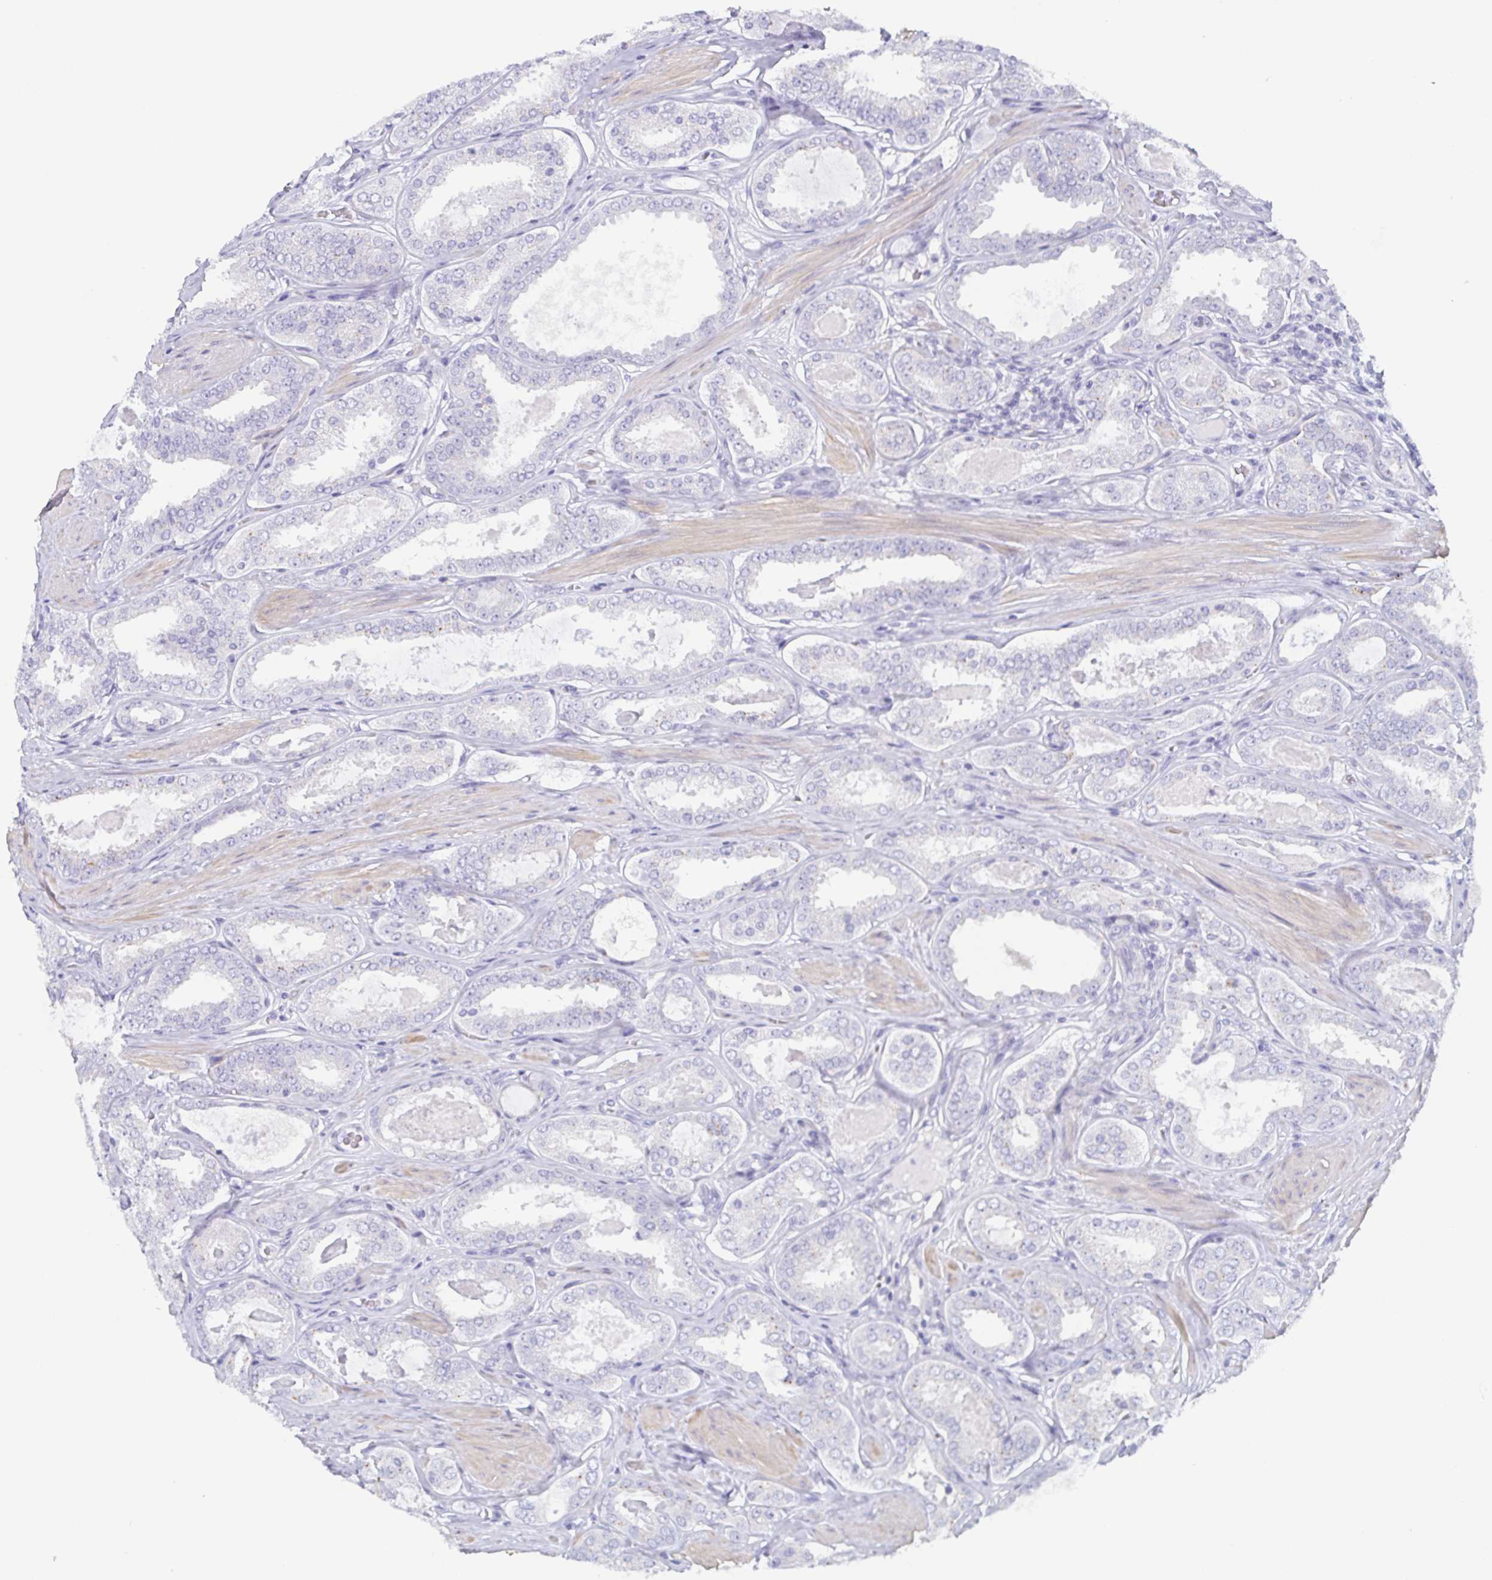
{"staining": {"intensity": "negative", "quantity": "none", "location": "none"}, "tissue": "prostate cancer", "cell_type": "Tumor cells", "image_type": "cancer", "snomed": [{"axis": "morphology", "description": "Adenocarcinoma, High grade"}, {"axis": "topography", "description": "Prostate"}], "caption": "Prostate cancer (adenocarcinoma (high-grade)) was stained to show a protein in brown. There is no significant positivity in tumor cells. The staining is performed using DAB brown chromogen with nuclei counter-stained in using hematoxylin.", "gene": "TAGLN3", "patient": {"sex": "male", "age": 63}}